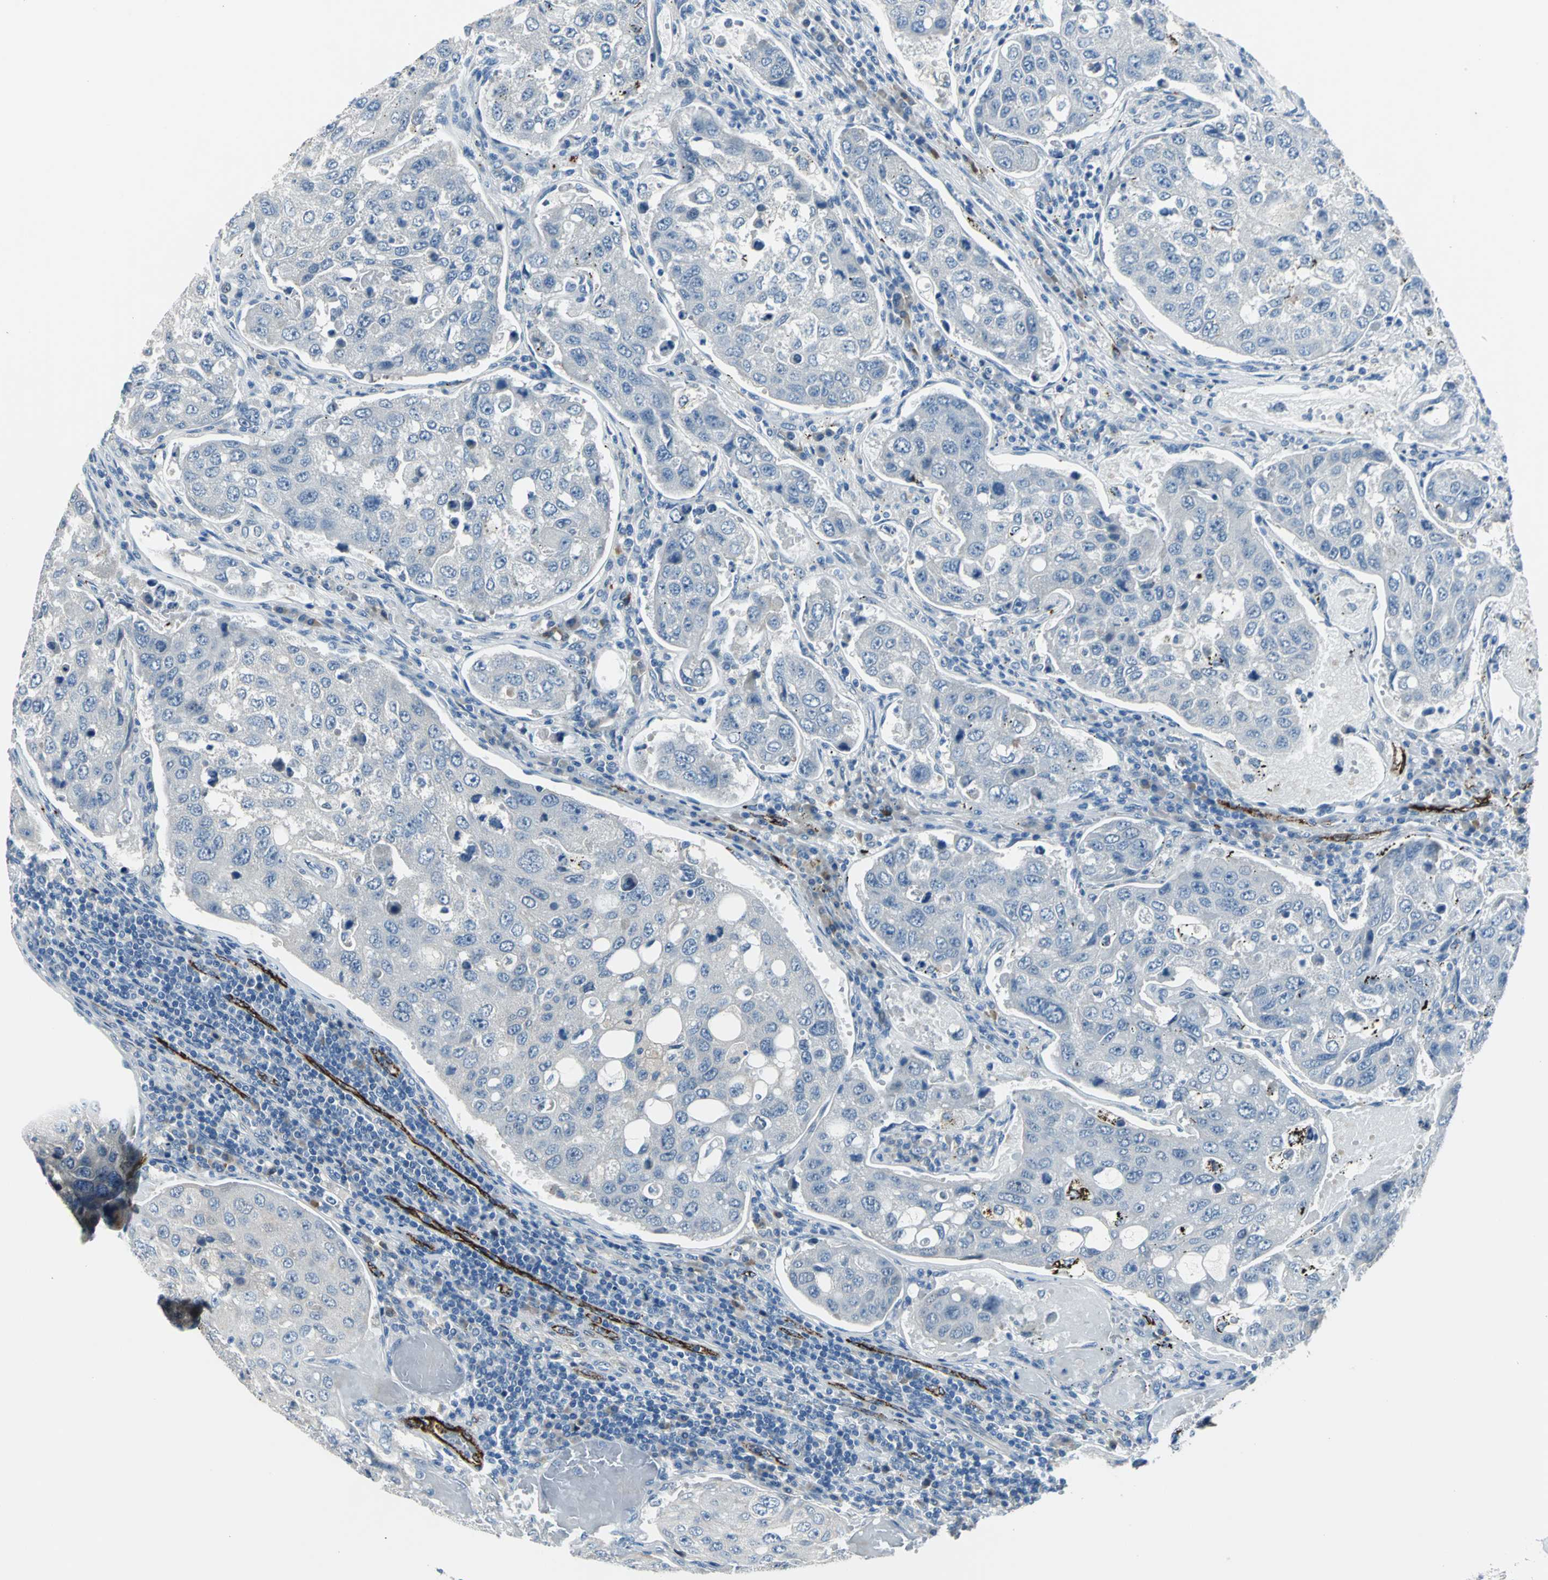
{"staining": {"intensity": "negative", "quantity": "none", "location": "none"}, "tissue": "urothelial cancer", "cell_type": "Tumor cells", "image_type": "cancer", "snomed": [{"axis": "morphology", "description": "Urothelial carcinoma, High grade"}, {"axis": "topography", "description": "Lymph node"}, {"axis": "topography", "description": "Urinary bladder"}], "caption": "High power microscopy photomicrograph of an immunohistochemistry (IHC) micrograph of urothelial cancer, revealing no significant positivity in tumor cells.", "gene": "SELP", "patient": {"sex": "male", "age": 51}}